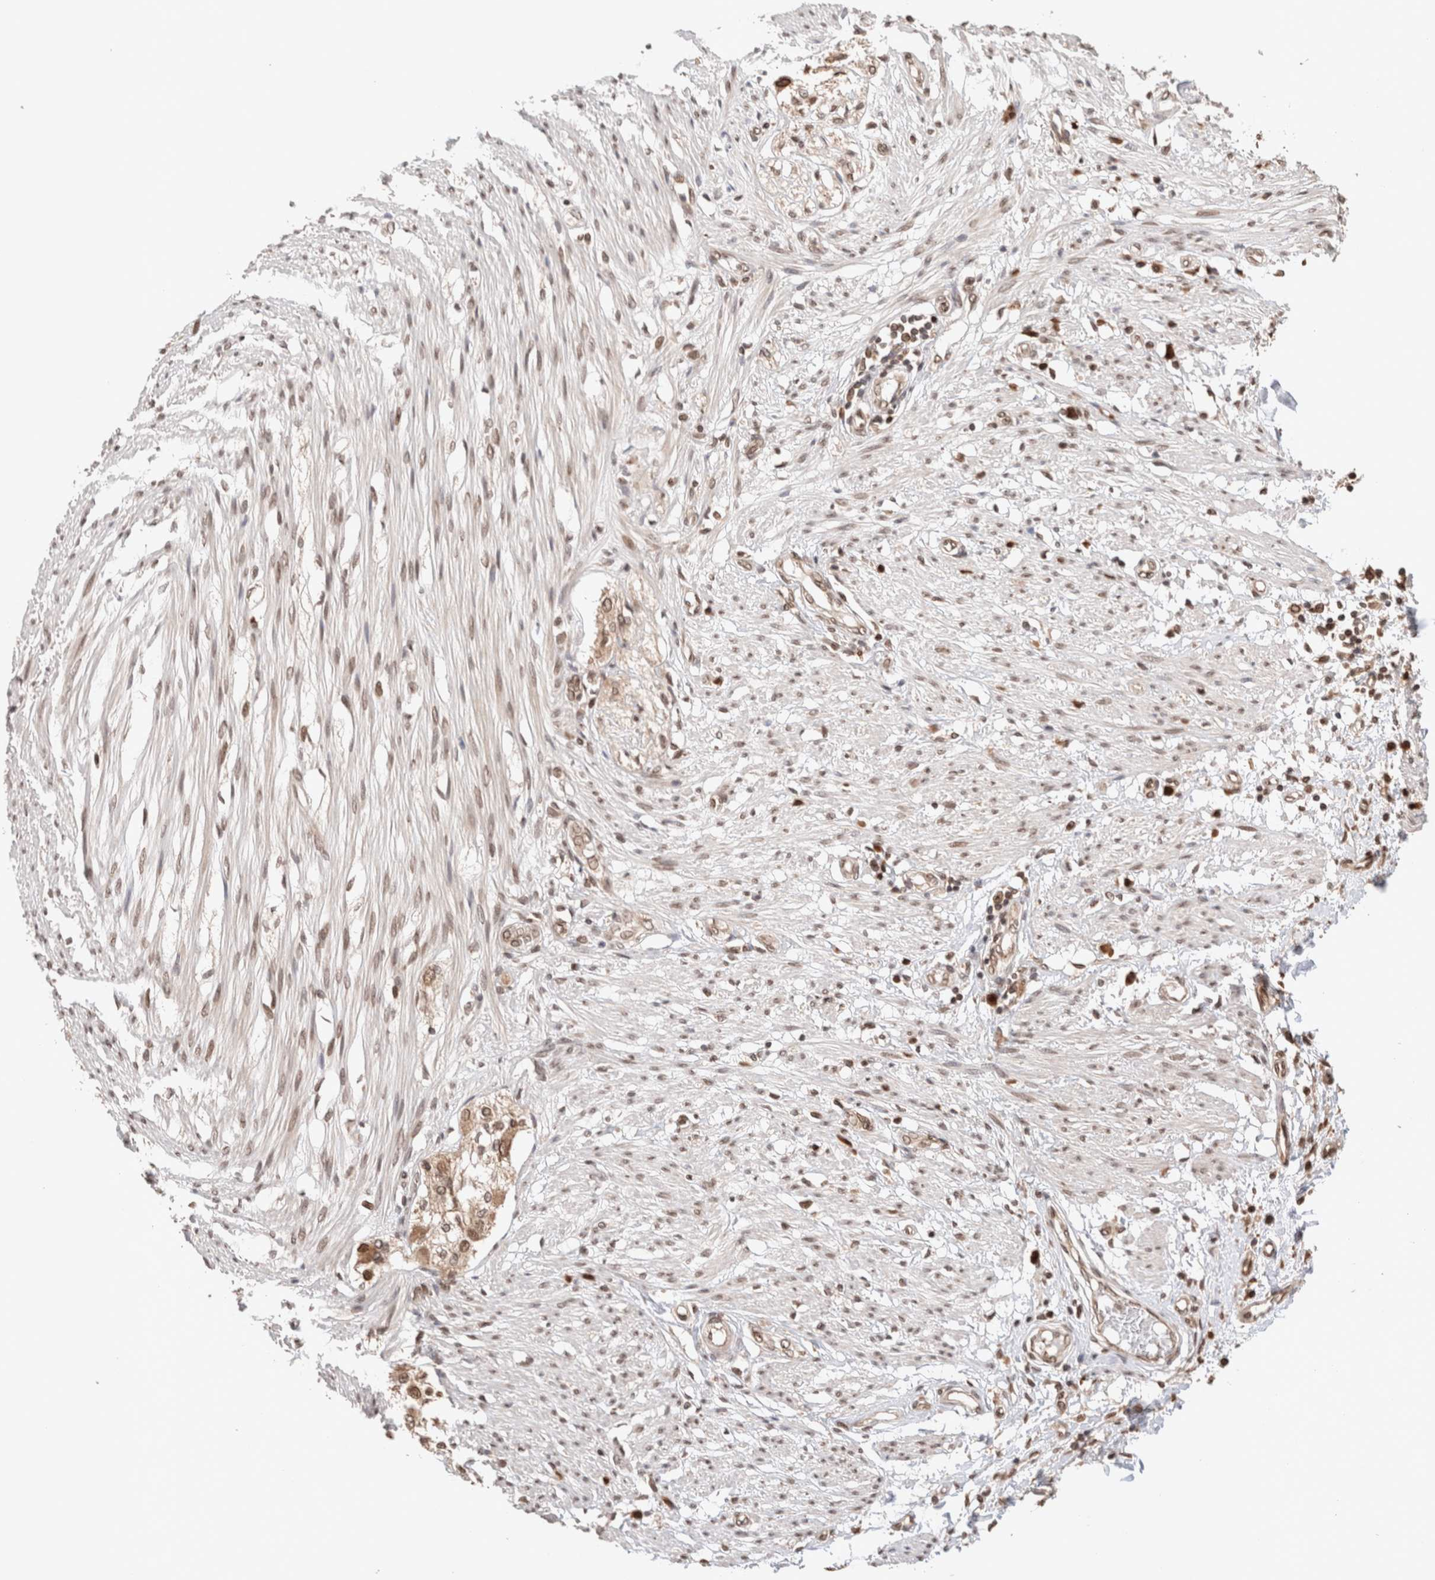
{"staining": {"intensity": "moderate", "quantity": ">75%", "location": "nuclear"}, "tissue": "smooth muscle", "cell_type": "Smooth muscle cells", "image_type": "normal", "snomed": [{"axis": "morphology", "description": "Normal tissue, NOS"}, {"axis": "morphology", "description": "Adenocarcinoma, NOS"}, {"axis": "topography", "description": "Smooth muscle"}, {"axis": "topography", "description": "Colon"}], "caption": "Immunohistochemical staining of normal human smooth muscle shows moderate nuclear protein positivity in approximately >75% of smooth muscle cells. (DAB IHC with brightfield microscopy, high magnification).", "gene": "TPR", "patient": {"sex": "male", "age": 14}}